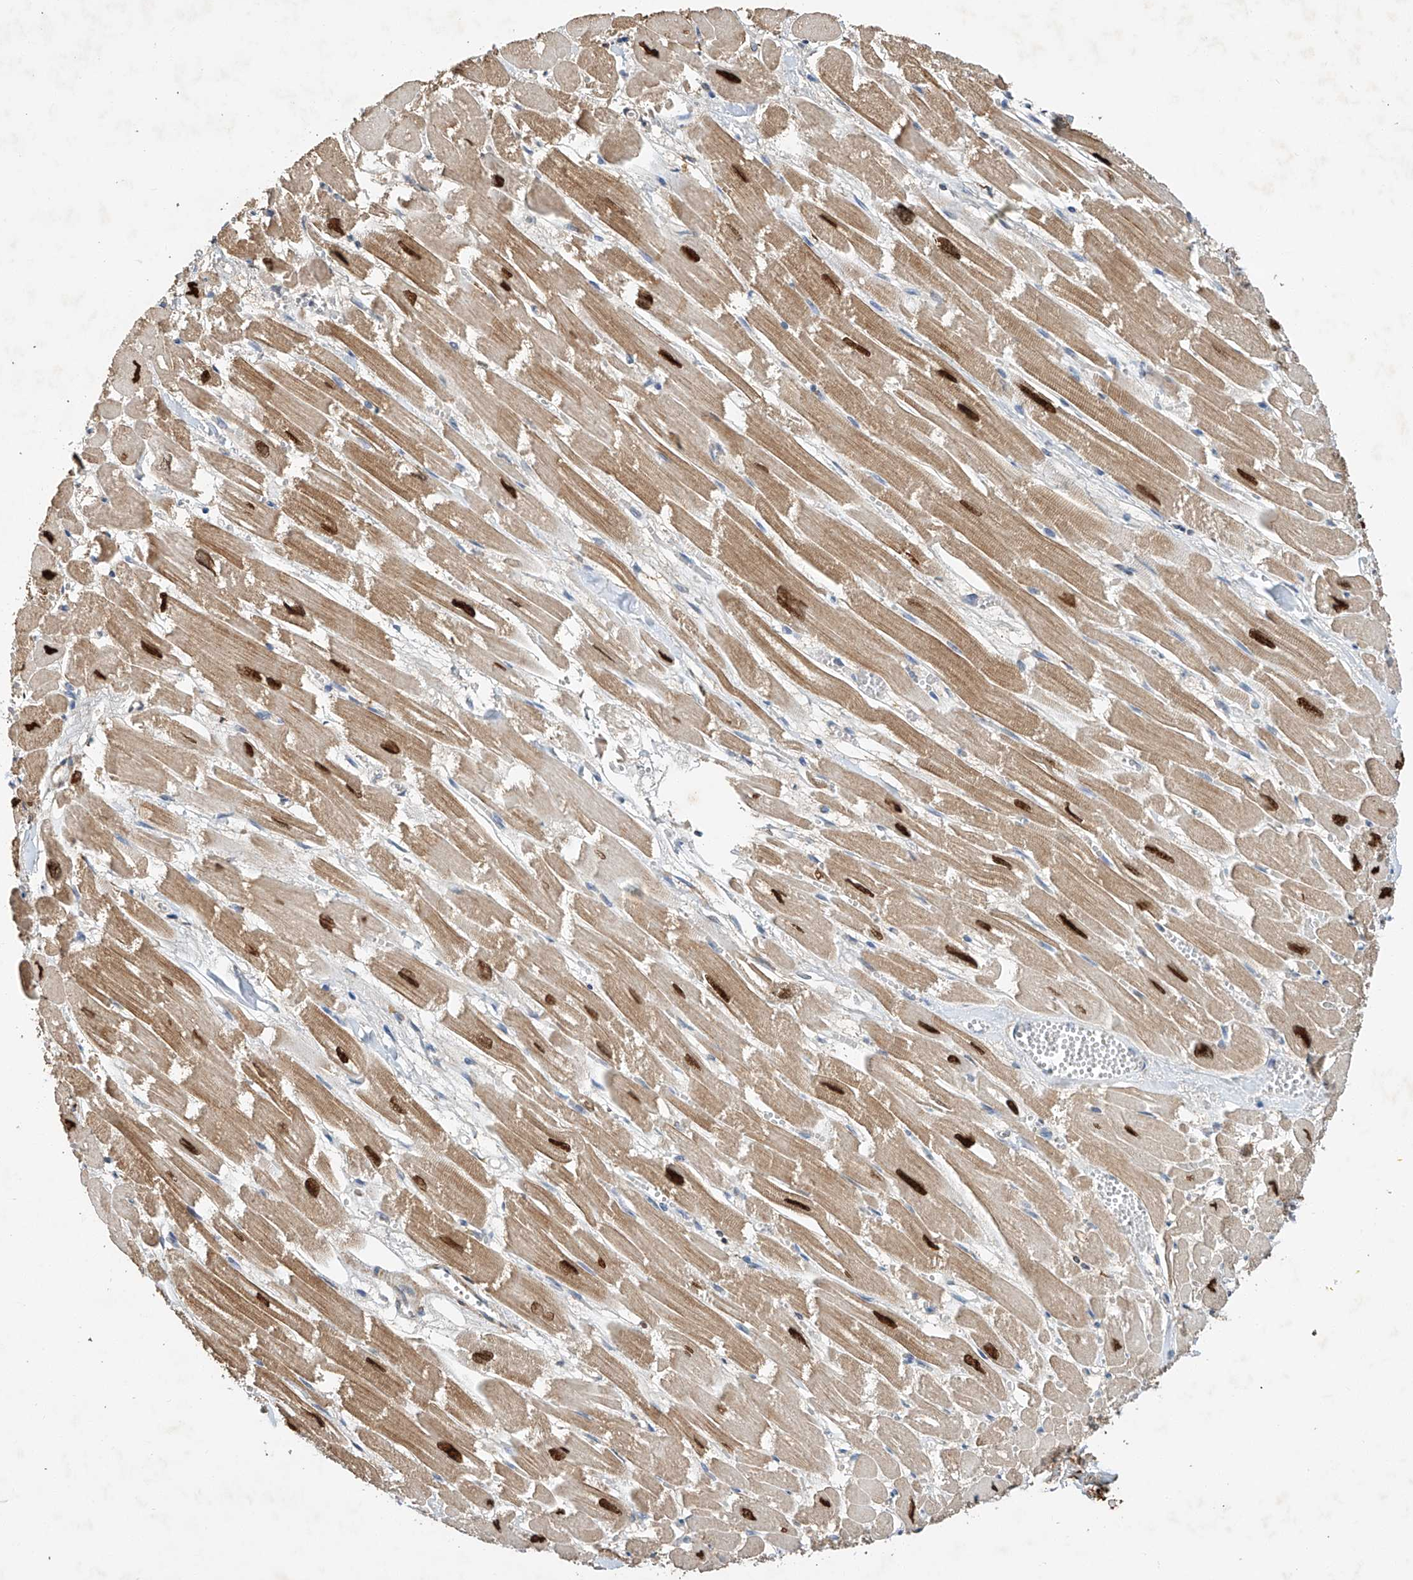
{"staining": {"intensity": "strong", "quantity": "25%-75%", "location": "cytoplasmic/membranous,nuclear"}, "tissue": "heart muscle", "cell_type": "Cardiomyocytes", "image_type": "normal", "snomed": [{"axis": "morphology", "description": "Normal tissue, NOS"}, {"axis": "topography", "description": "Heart"}], "caption": "Heart muscle stained with DAB IHC shows high levels of strong cytoplasmic/membranous,nuclear expression in approximately 25%-75% of cardiomyocytes. The staining was performed using DAB, with brown indicating positive protein expression. Nuclei are stained blue with hematoxylin.", "gene": "CTDP1", "patient": {"sex": "male", "age": 54}}